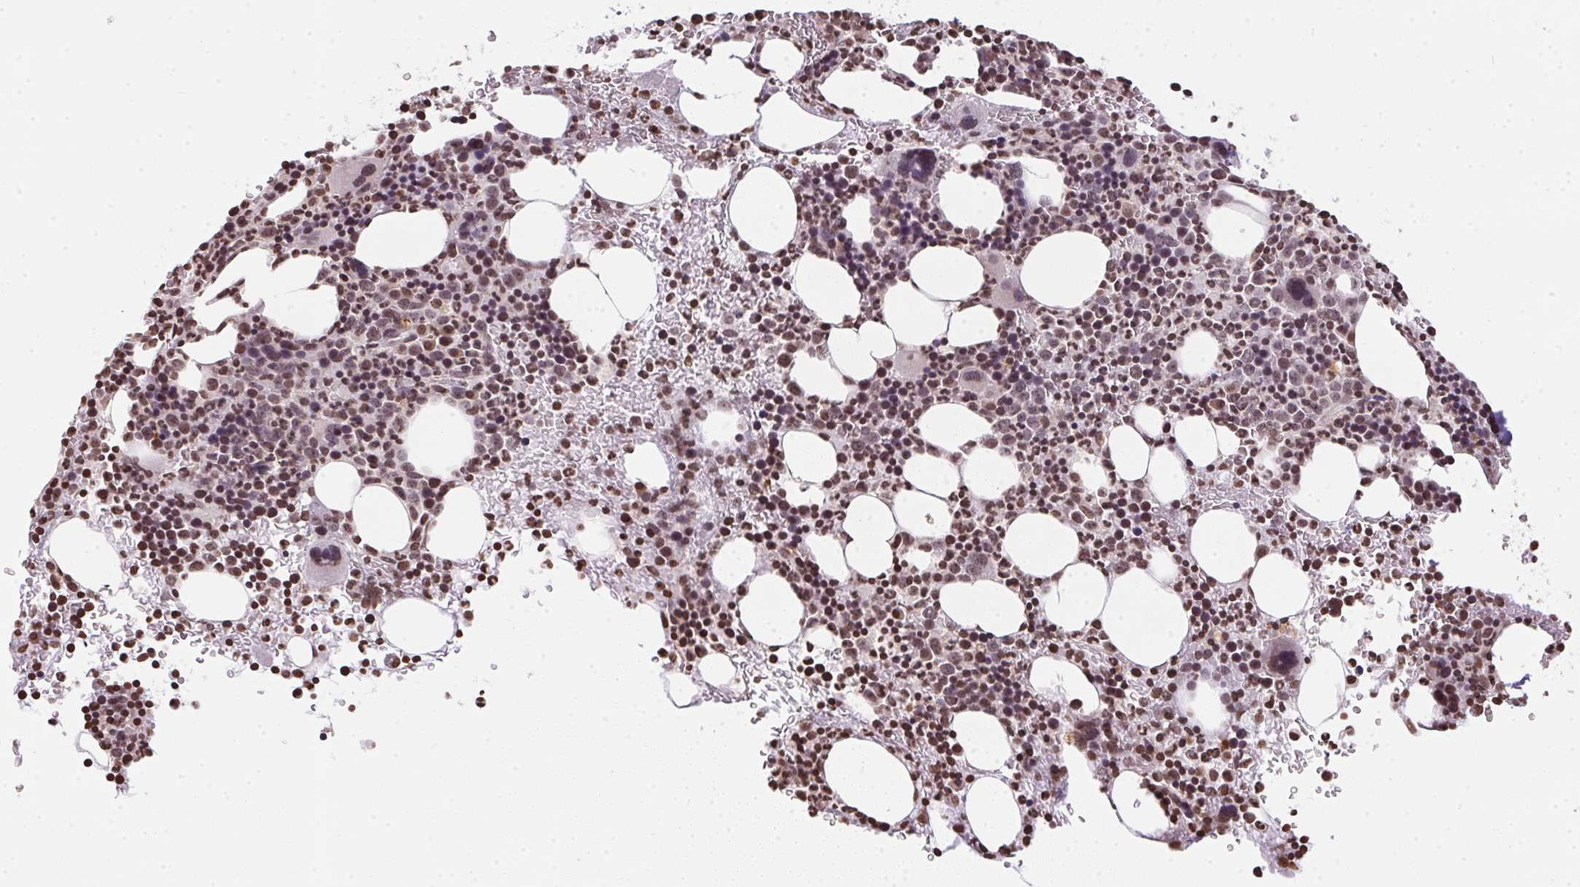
{"staining": {"intensity": "moderate", "quantity": ">75%", "location": "nuclear"}, "tissue": "bone marrow", "cell_type": "Hematopoietic cells", "image_type": "normal", "snomed": [{"axis": "morphology", "description": "Normal tissue, NOS"}, {"axis": "topography", "description": "Bone marrow"}], "caption": "Bone marrow was stained to show a protein in brown. There is medium levels of moderate nuclear staining in approximately >75% of hematopoietic cells. Ihc stains the protein of interest in brown and the nuclei are stained blue.", "gene": "RNF181", "patient": {"sex": "male", "age": 63}}